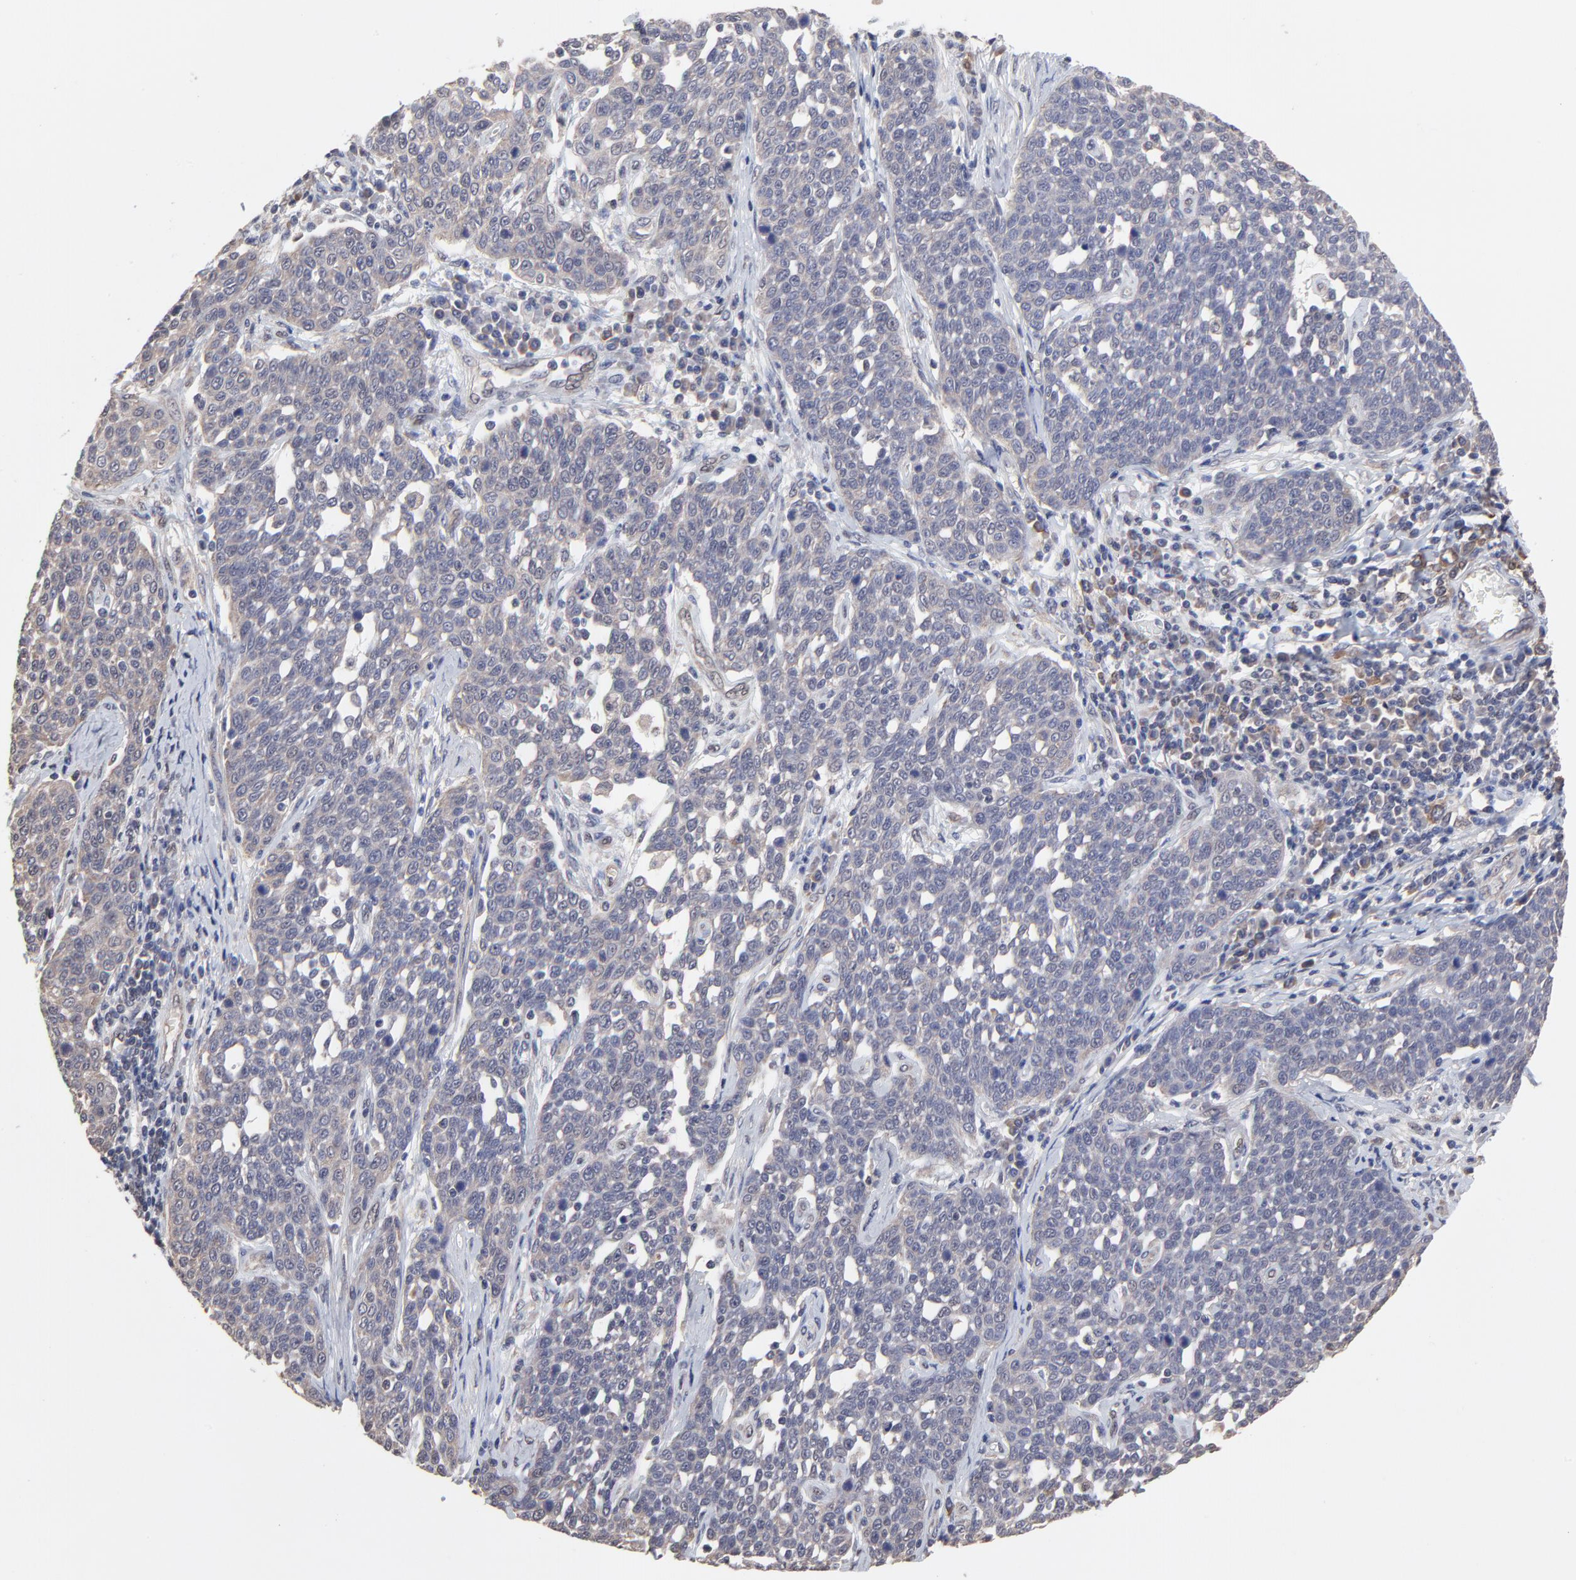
{"staining": {"intensity": "weak", "quantity": "25%-75%", "location": "cytoplasmic/membranous"}, "tissue": "cervical cancer", "cell_type": "Tumor cells", "image_type": "cancer", "snomed": [{"axis": "morphology", "description": "Squamous cell carcinoma, NOS"}, {"axis": "topography", "description": "Cervix"}], "caption": "Immunohistochemical staining of cervical squamous cell carcinoma shows low levels of weak cytoplasmic/membranous staining in approximately 25%-75% of tumor cells.", "gene": "CCT2", "patient": {"sex": "female", "age": 34}}